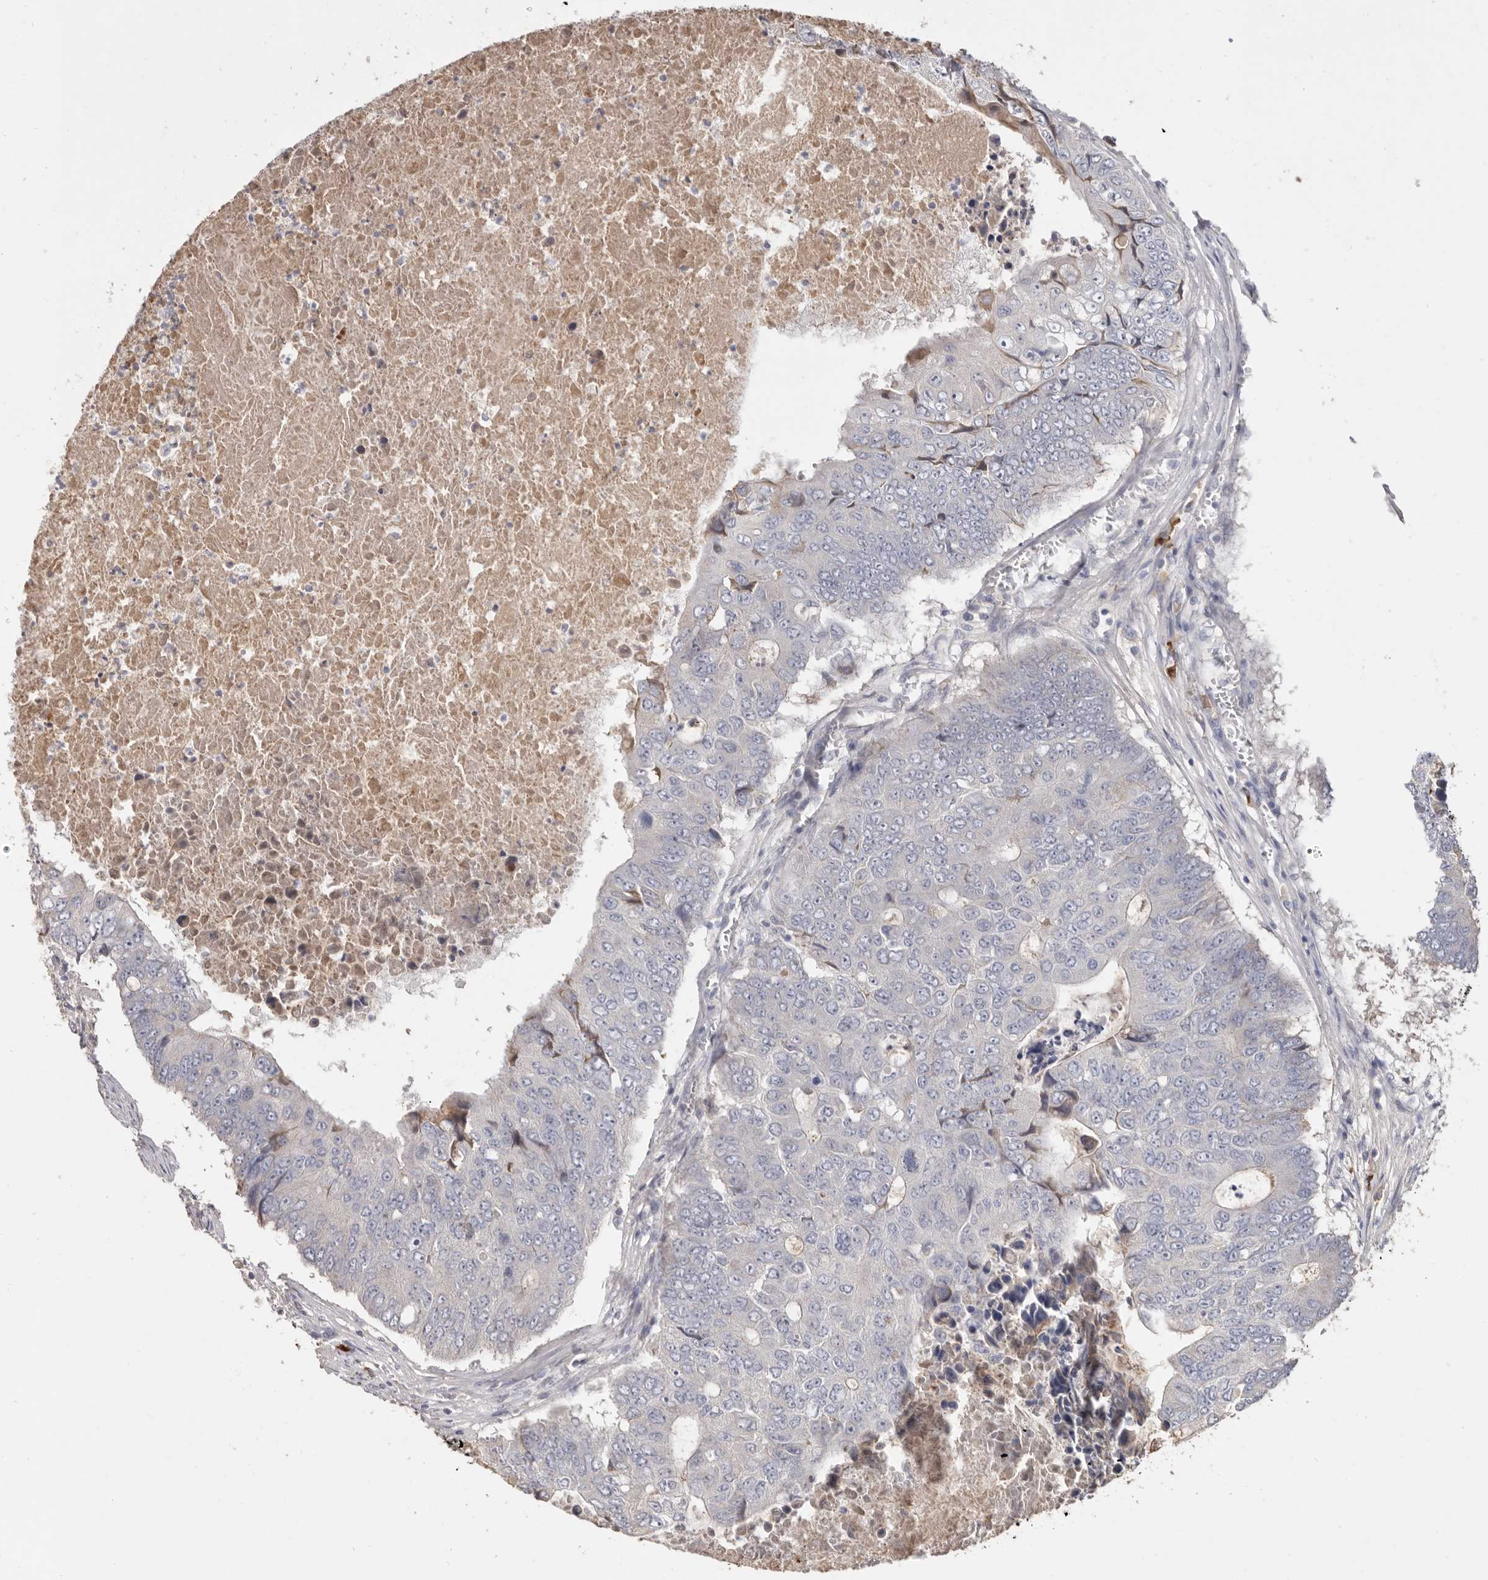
{"staining": {"intensity": "negative", "quantity": "none", "location": "none"}, "tissue": "colorectal cancer", "cell_type": "Tumor cells", "image_type": "cancer", "snomed": [{"axis": "morphology", "description": "Adenocarcinoma, NOS"}, {"axis": "topography", "description": "Colon"}], "caption": "Human colorectal adenocarcinoma stained for a protein using IHC shows no staining in tumor cells.", "gene": "HCAR2", "patient": {"sex": "male", "age": 87}}